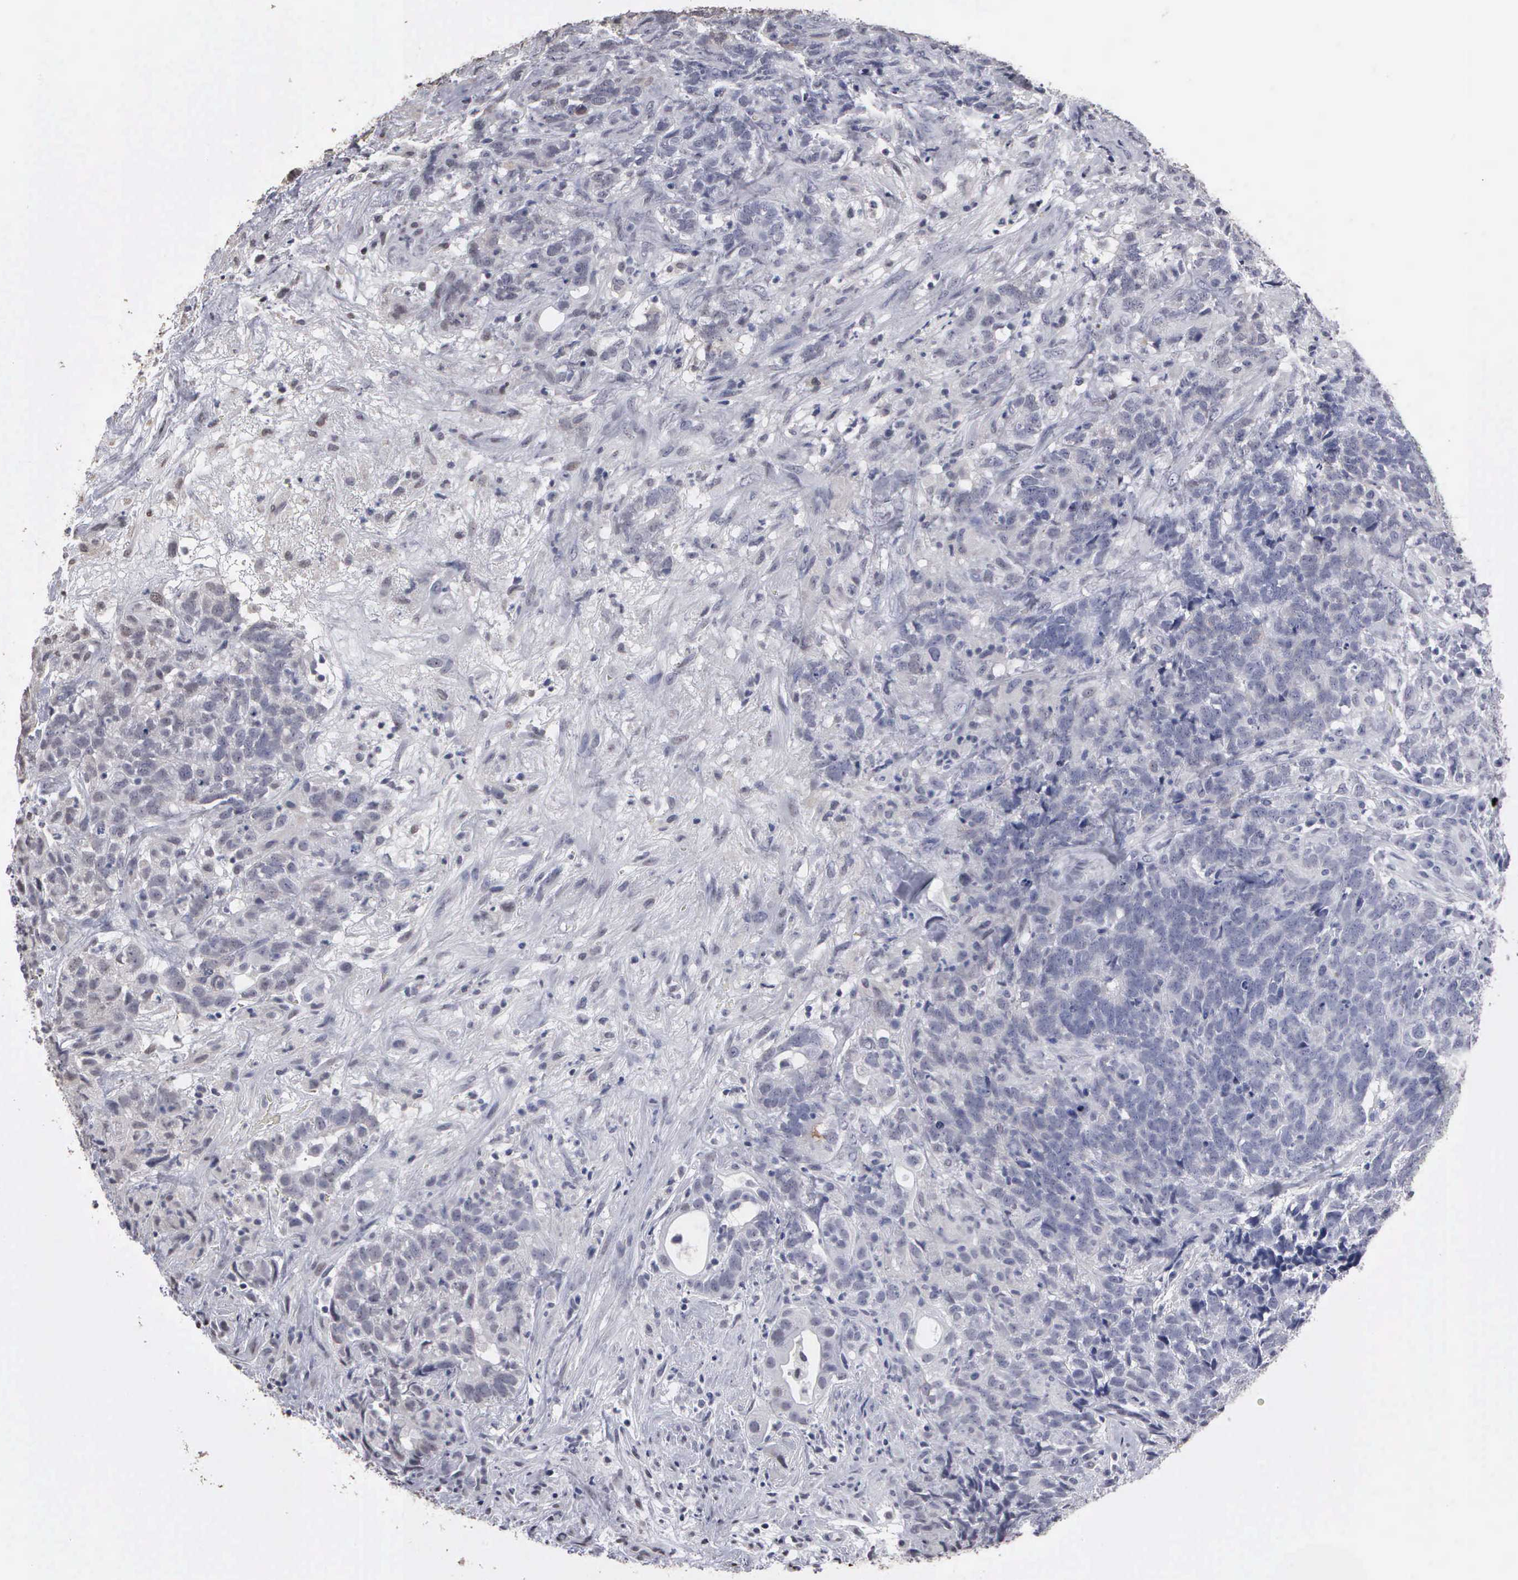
{"staining": {"intensity": "negative", "quantity": "none", "location": "none"}, "tissue": "testis cancer", "cell_type": "Tumor cells", "image_type": "cancer", "snomed": [{"axis": "morphology", "description": "Carcinoma, Embryonal, NOS"}, {"axis": "topography", "description": "Testis"}], "caption": "Human testis cancer (embryonal carcinoma) stained for a protein using immunohistochemistry reveals no positivity in tumor cells.", "gene": "UPB1", "patient": {"sex": "male", "age": 26}}